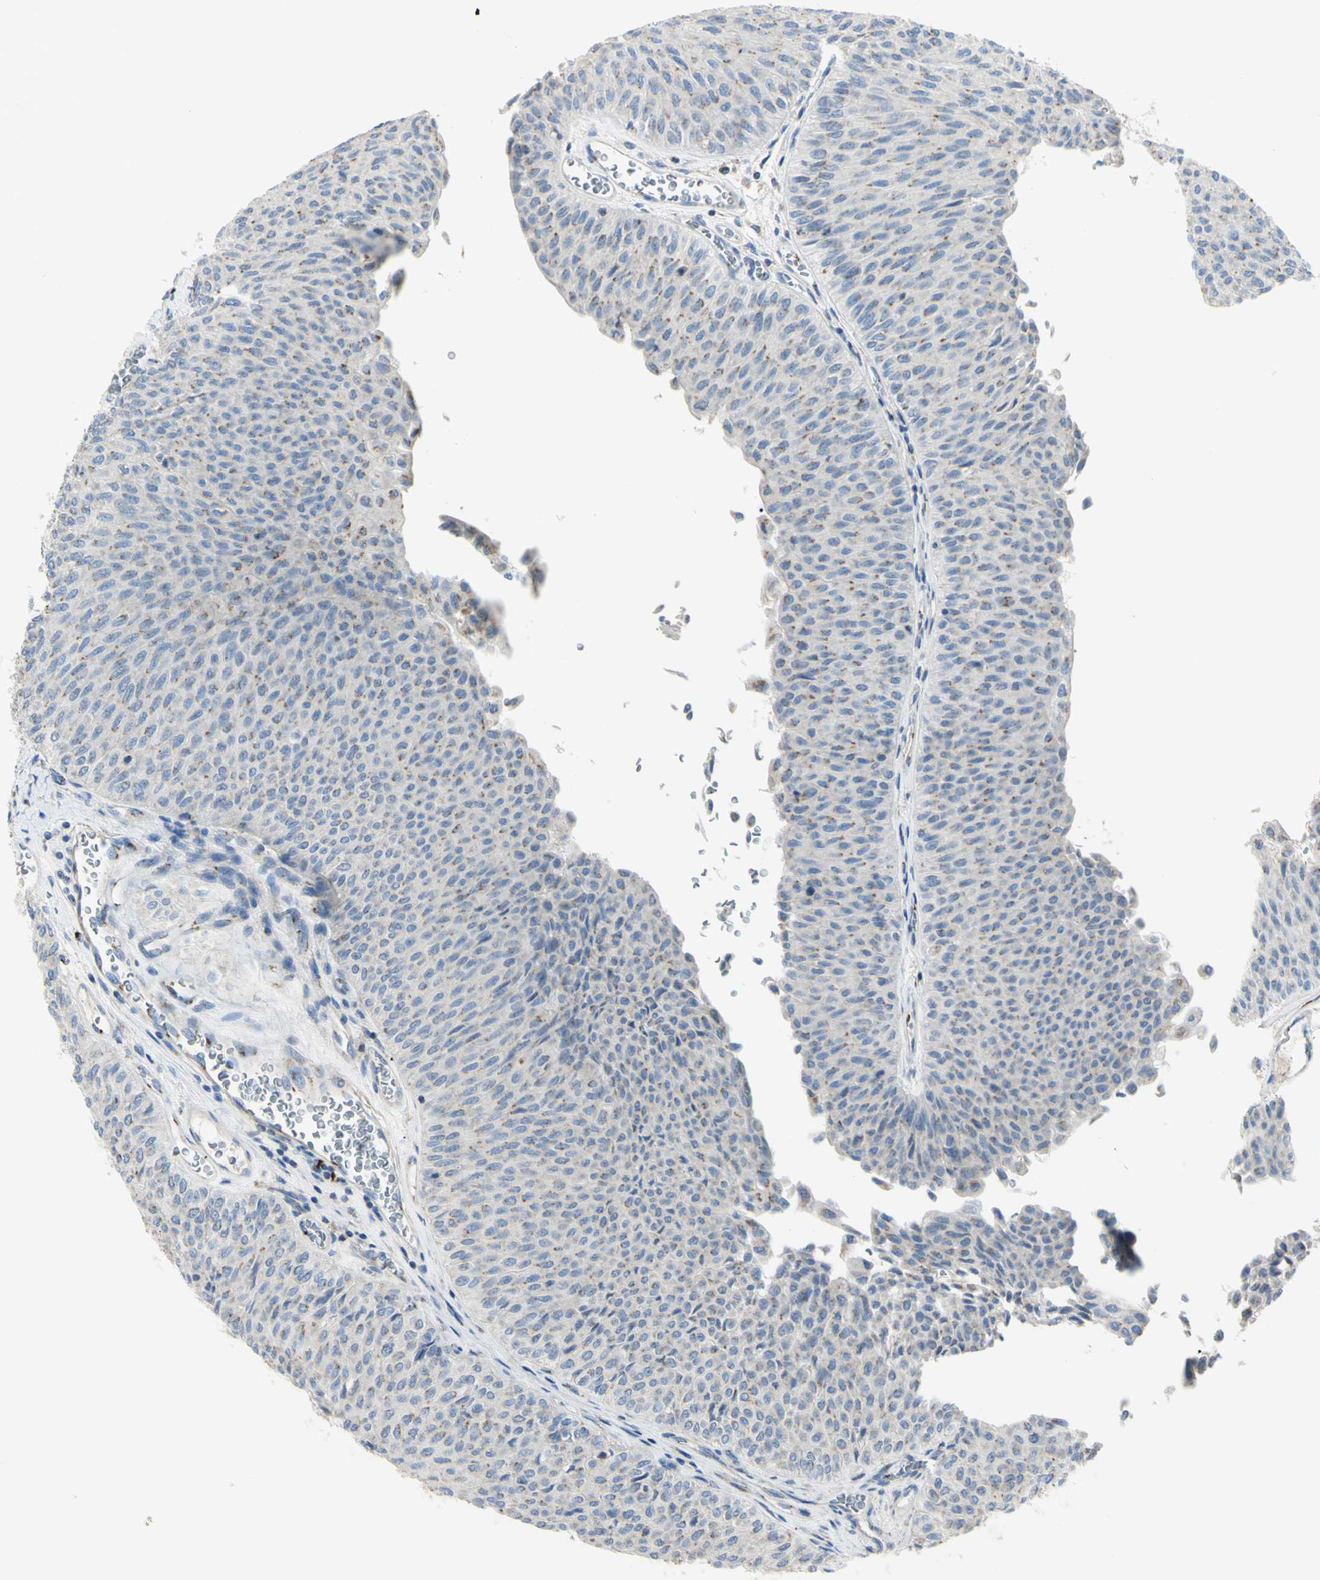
{"staining": {"intensity": "moderate", "quantity": "<25%", "location": "cytoplasmic/membranous"}, "tissue": "urothelial cancer", "cell_type": "Tumor cells", "image_type": "cancer", "snomed": [{"axis": "morphology", "description": "Urothelial carcinoma, Low grade"}, {"axis": "topography", "description": "Urinary bladder"}], "caption": "Urothelial cancer tissue demonstrates moderate cytoplasmic/membranous expression in about <25% of tumor cells, visualized by immunohistochemistry.", "gene": "B4GALT3", "patient": {"sex": "male", "age": 78}}